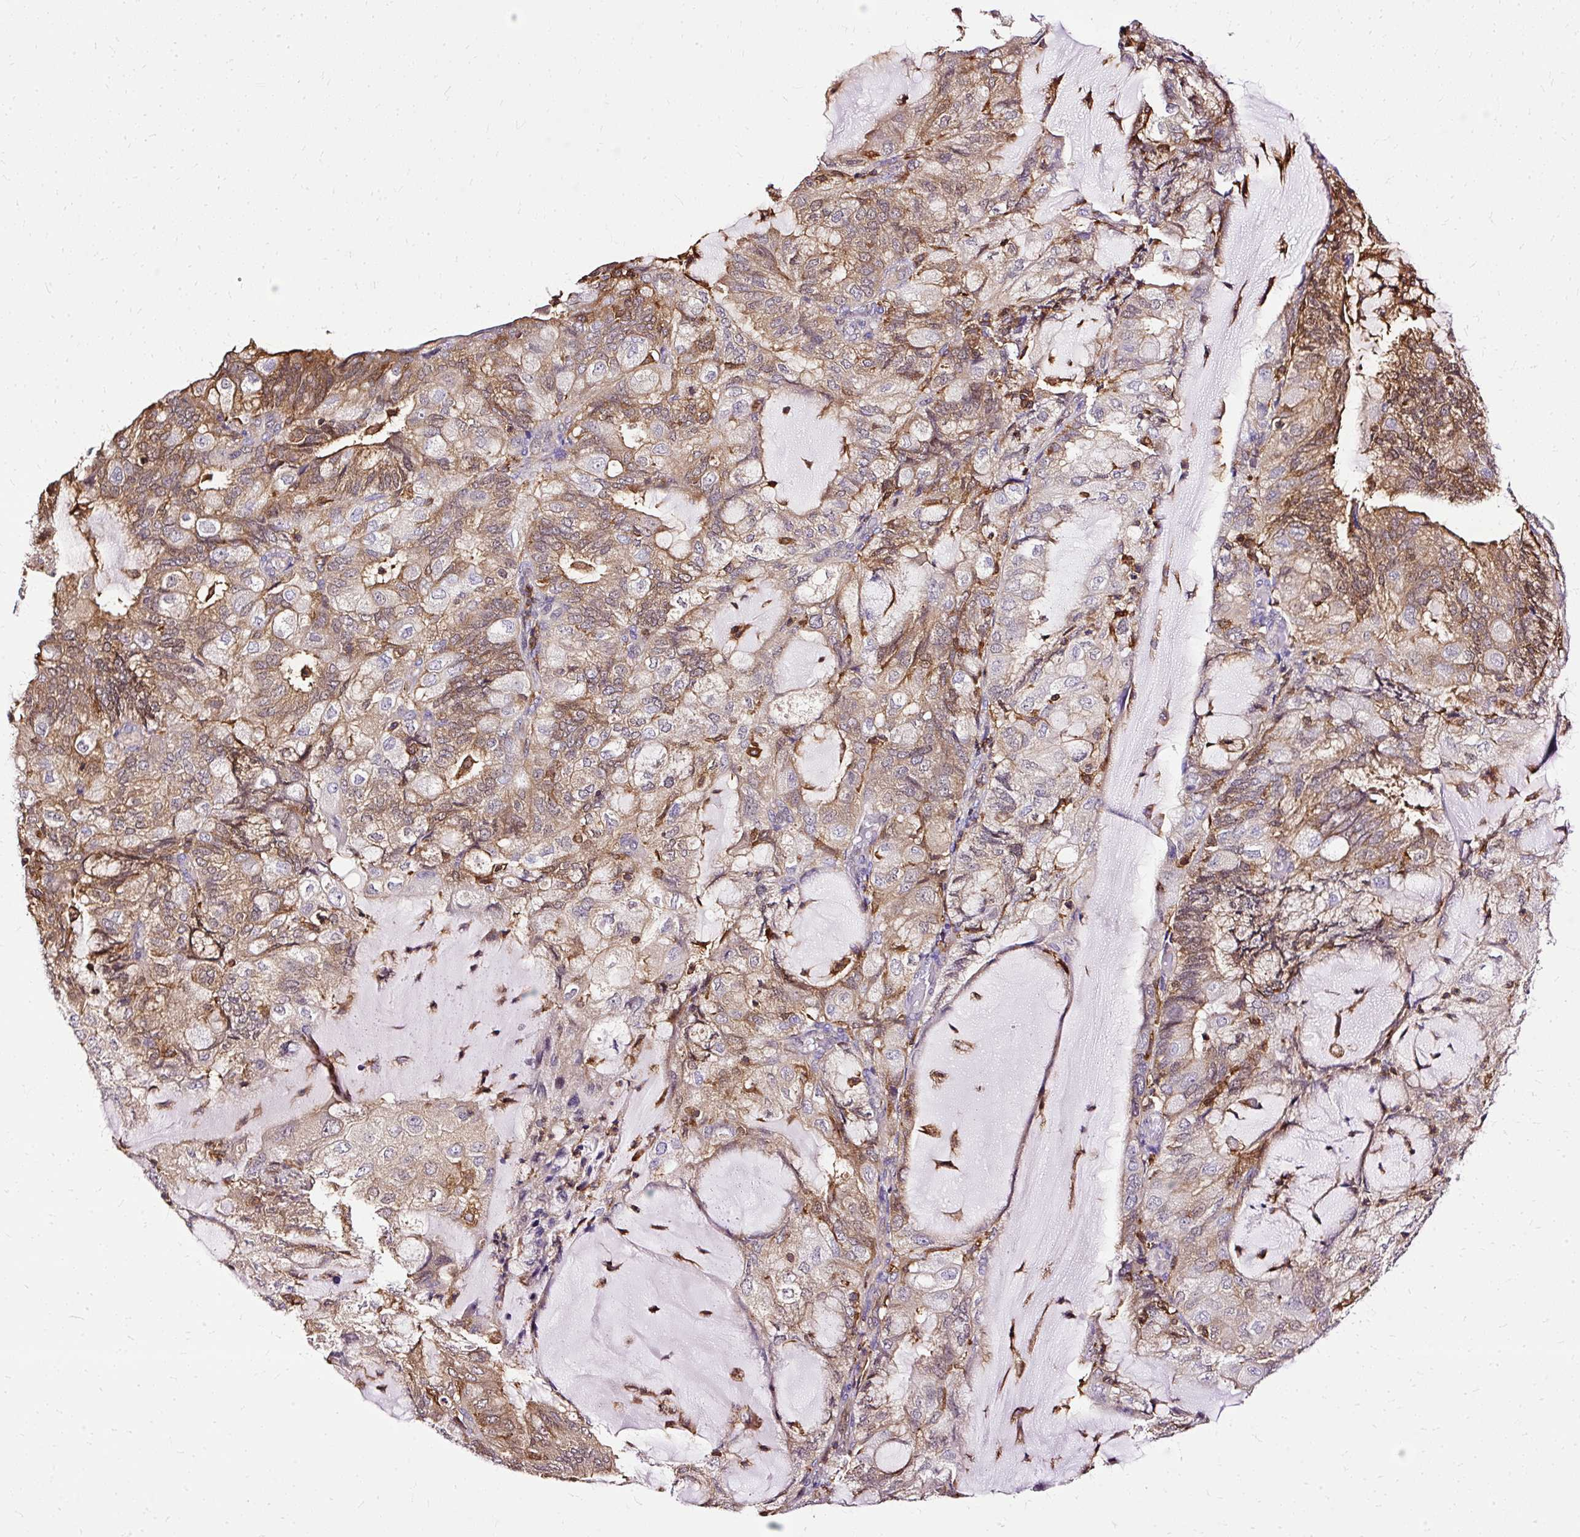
{"staining": {"intensity": "weak", "quantity": "25%-75%", "location": "cytoplasmic/membranous"}, "tissue": "endometrial cancer", "cell_type": "Tumor cells", "image_type": "cancer", "snomed": [{"axis": "morphology", "description": "Adenocarcinoma, NOS"}, {"axis": "topography", "description": "Endometrium"}], "caption": "A high-resolution histopathology image shows immunohistochemistry staining of endometrial adenocarcinoma, which displays weak cytoplasmic/membranous positivity in about 25%-75% of tumor cells. Immunohistochemistry stains the protein of interest in brown and the nuclei are stained blue.", "gene": "TWF2", "patient": {"sex": "female", "age": 81}}